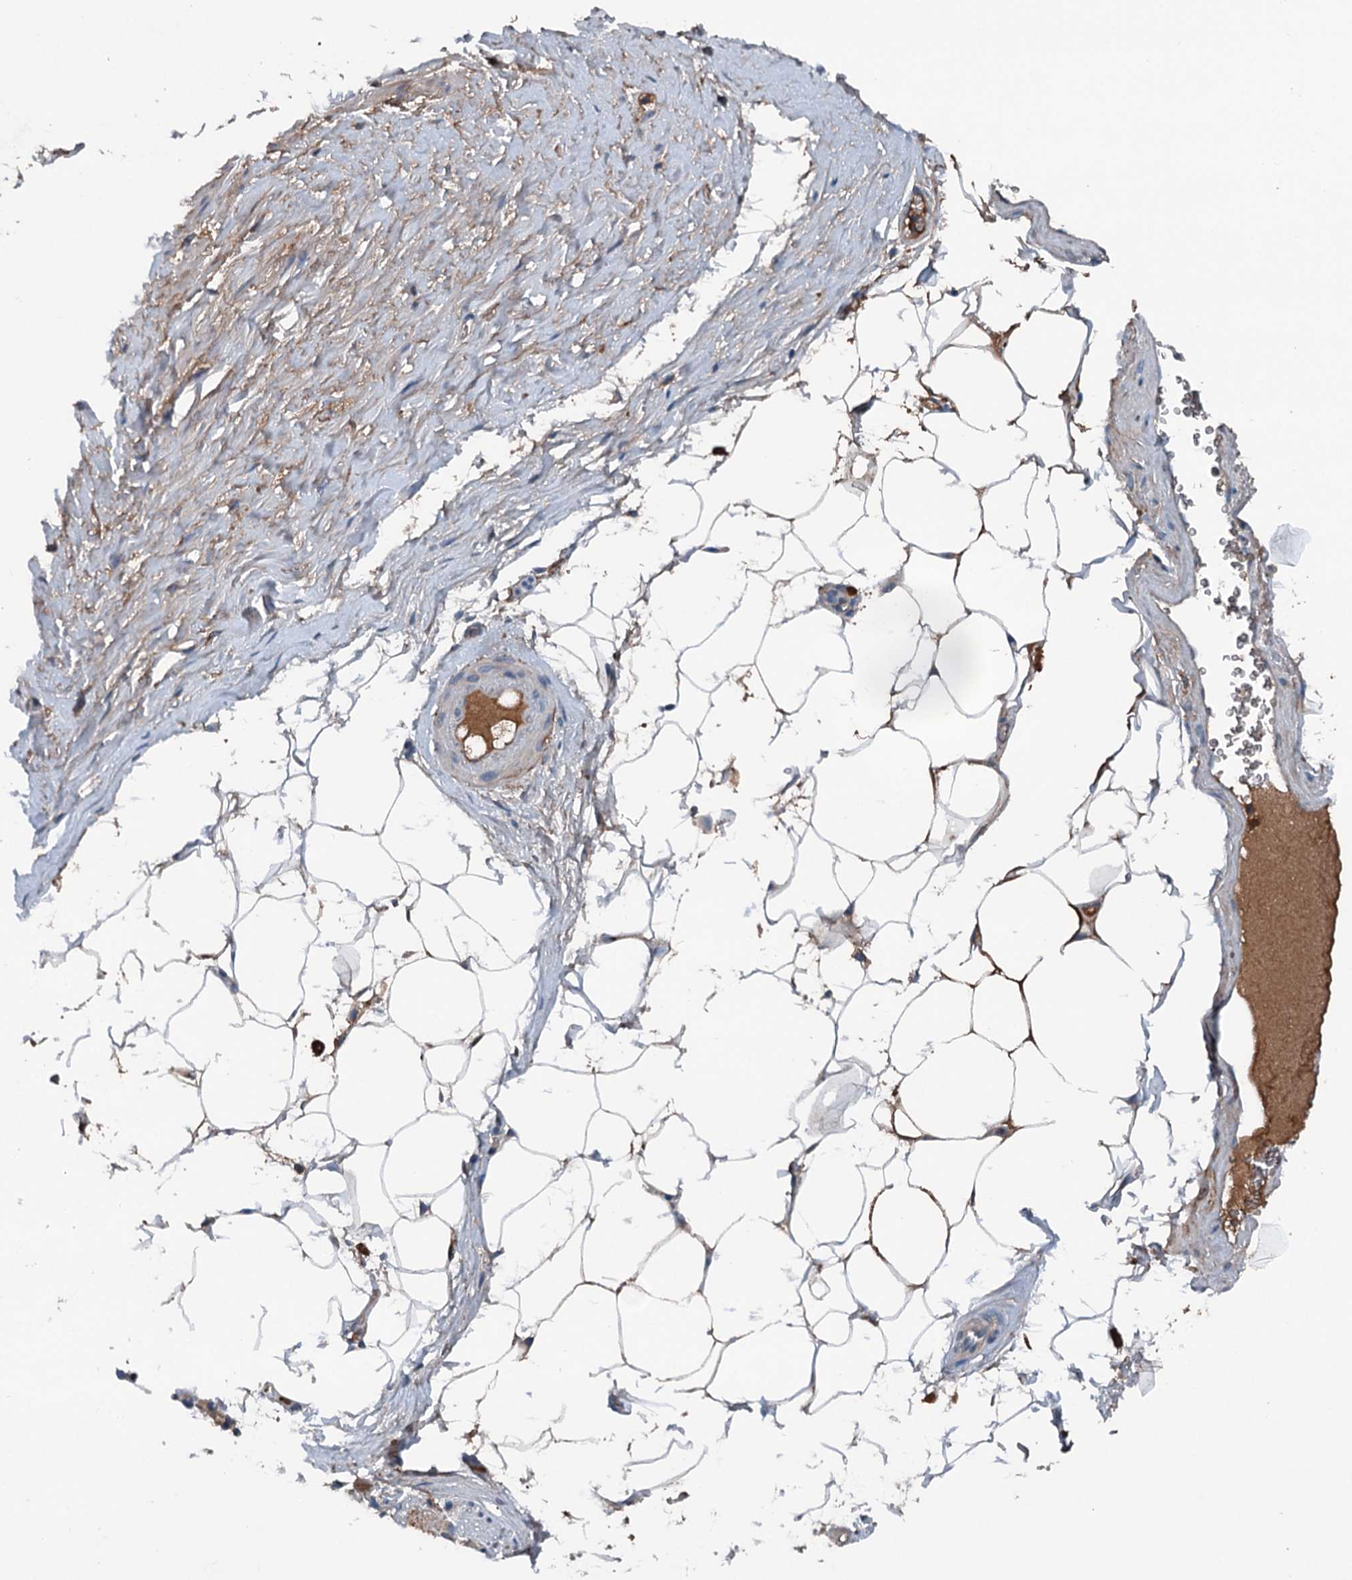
{"staining": {"intensity": "moderate", "quantity": "25%-75%", "location": "cytoplasmic/membranous"}, "tissue": "adipose tissue", "cell_type": "Adipocytes", "image_type": "normal", "snomed": [{"axis": "morphology", "description": "Normal tissue, NOS"}, {"axis": "morphology", "description": "Adenocarcinoma, Low grade"}, {"axis": "topography", "description": "Prostate"}, {"axis": "topography", "description": "Peripheral nerve tissue"}], "caption": "Benign adipose tissue was stained to show a protein in brown. There is medium levels of moderate cytoplasmic/membranous staining in approximately 25%-75% of adipocytes. The protein of interest is shown in brown color, while the nuclei are stained blue.", "gene": "PDSS1", "patient": {"sex": "male", "age": 63}}